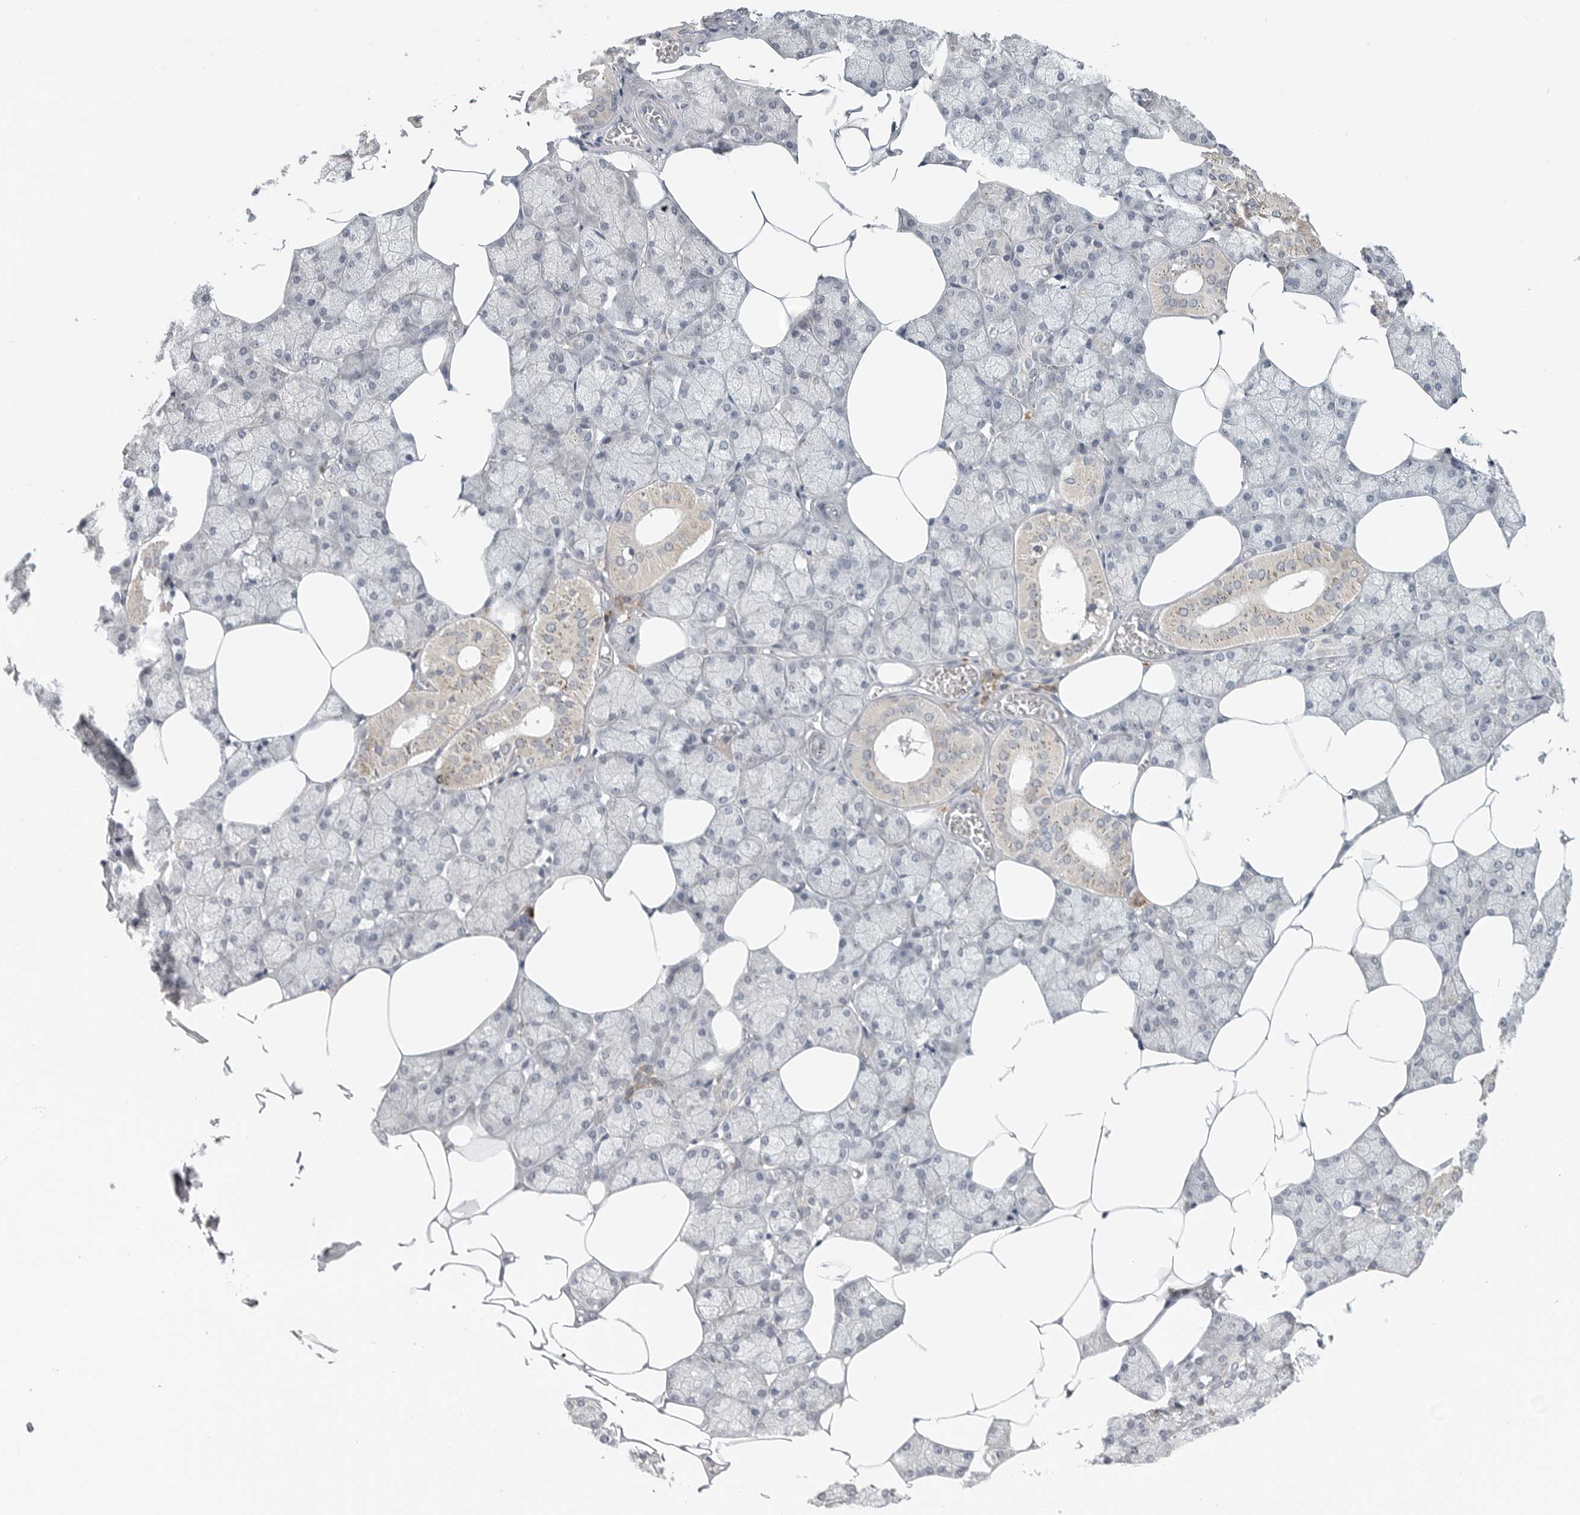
{"staining": {"intensity": "moderate", "quantity": "<25%", "location": "cytoplasmic/membranous"}, "tissue": "salivary gland", "cell_type": "Glandular cells", "image_type": "normal", "snomed": [{"axis": "morphology", "description": "Normal tissue, NOS"}, {"axis": "topography", "description": "Salivary gland"}], "caption": "Moderate cytoplasmic/membranous staining for a protein is seen in about <25% of glandular cells of unremarkable salivary gland using immunohistochemistry.", "gene": "IL12RB2", "patient": {"sex": "male", "age": 62}}